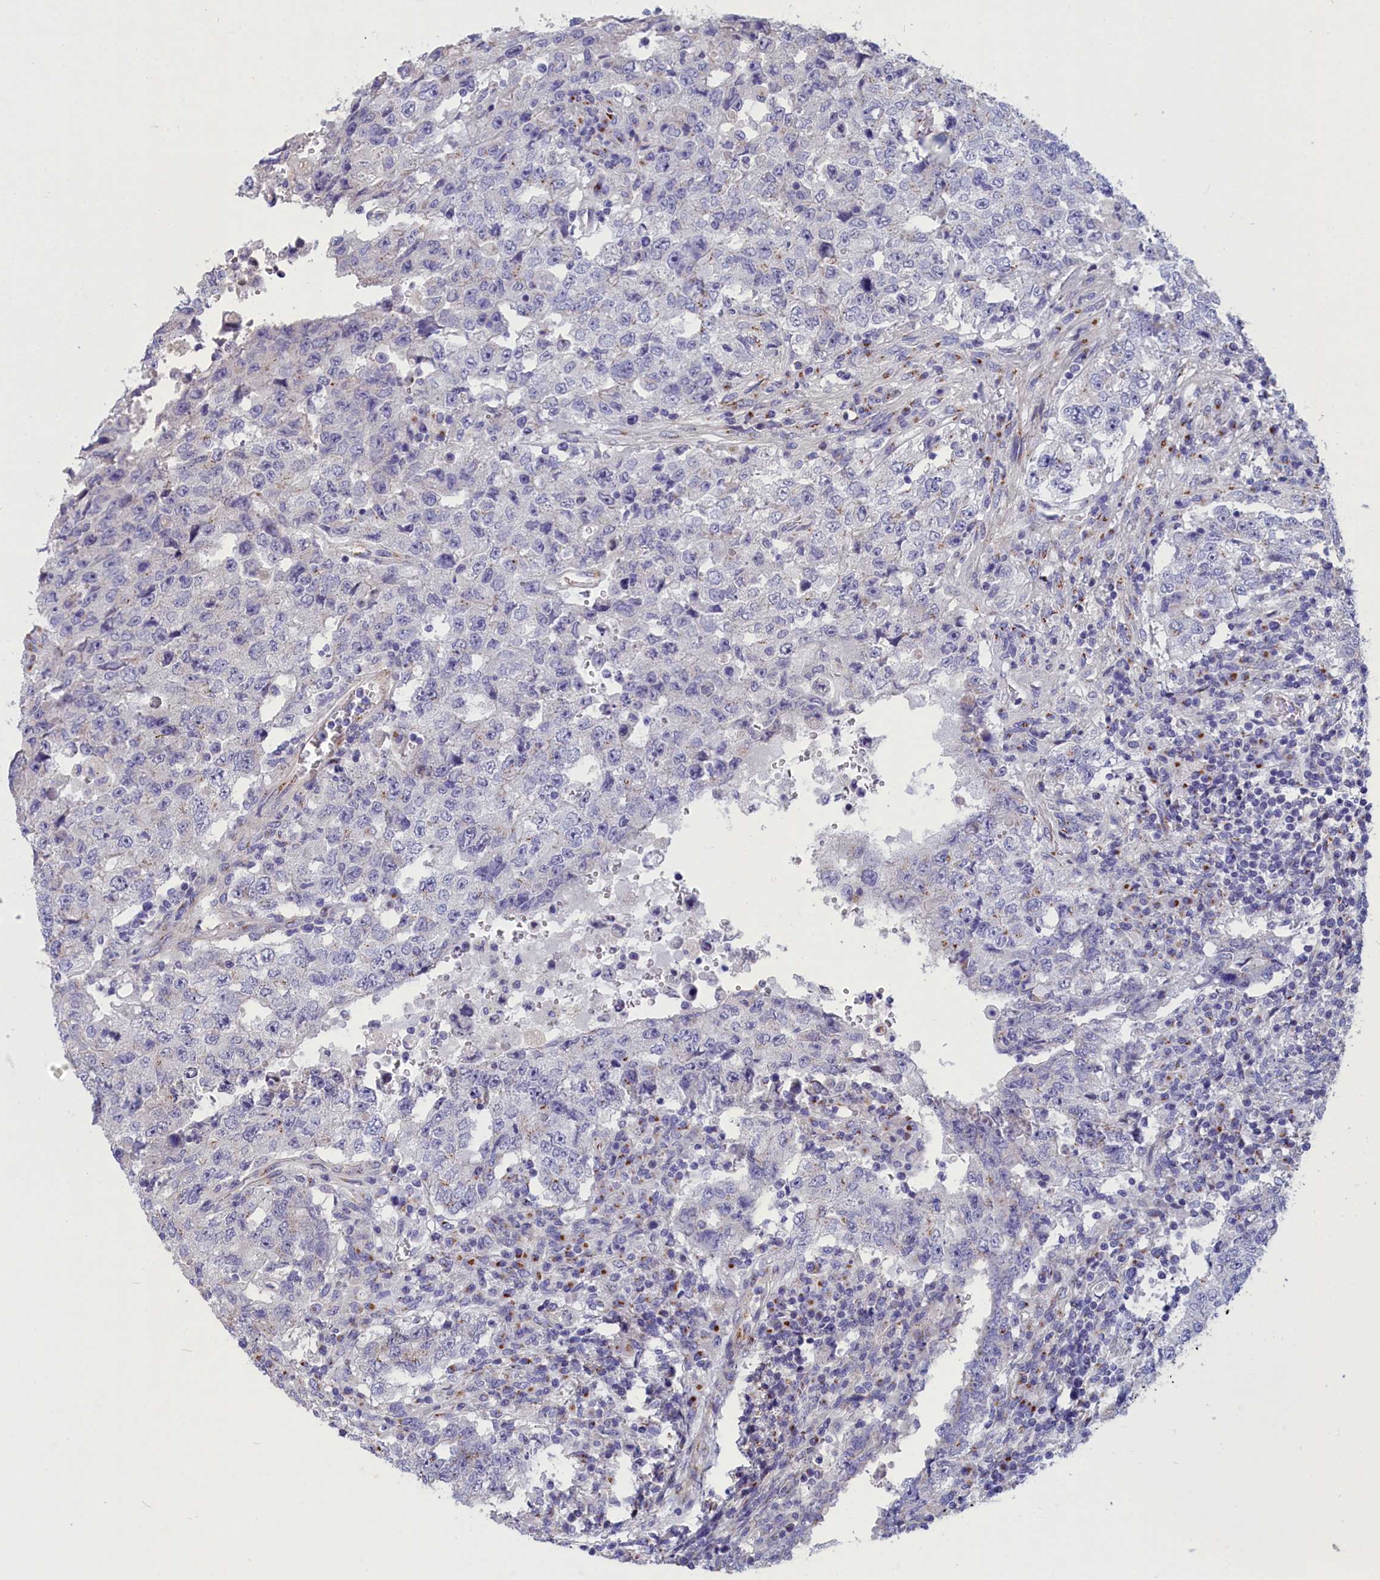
{"staining": {"intensity": "moderate", "quantity": "<25%", "location": "cytoplasmic/membranous"}, "tissue": "testis cancer", "cell_type": "Tumor cells", "image_type": "cancer", "snomed": [{"axis": "morphology", "description": "Carcinoma, Embryonal, NOS"}, {"axis": "topography", "description": "Testis"}], "caption": "This is a histology image of IHC staining of testis embryonal carcinoma, which shows moderate staining in the cytoplasmic/membranous of tumor cells.", "gene": "TUBGCP4", "patient": {"sex": "male", "age": 26}}